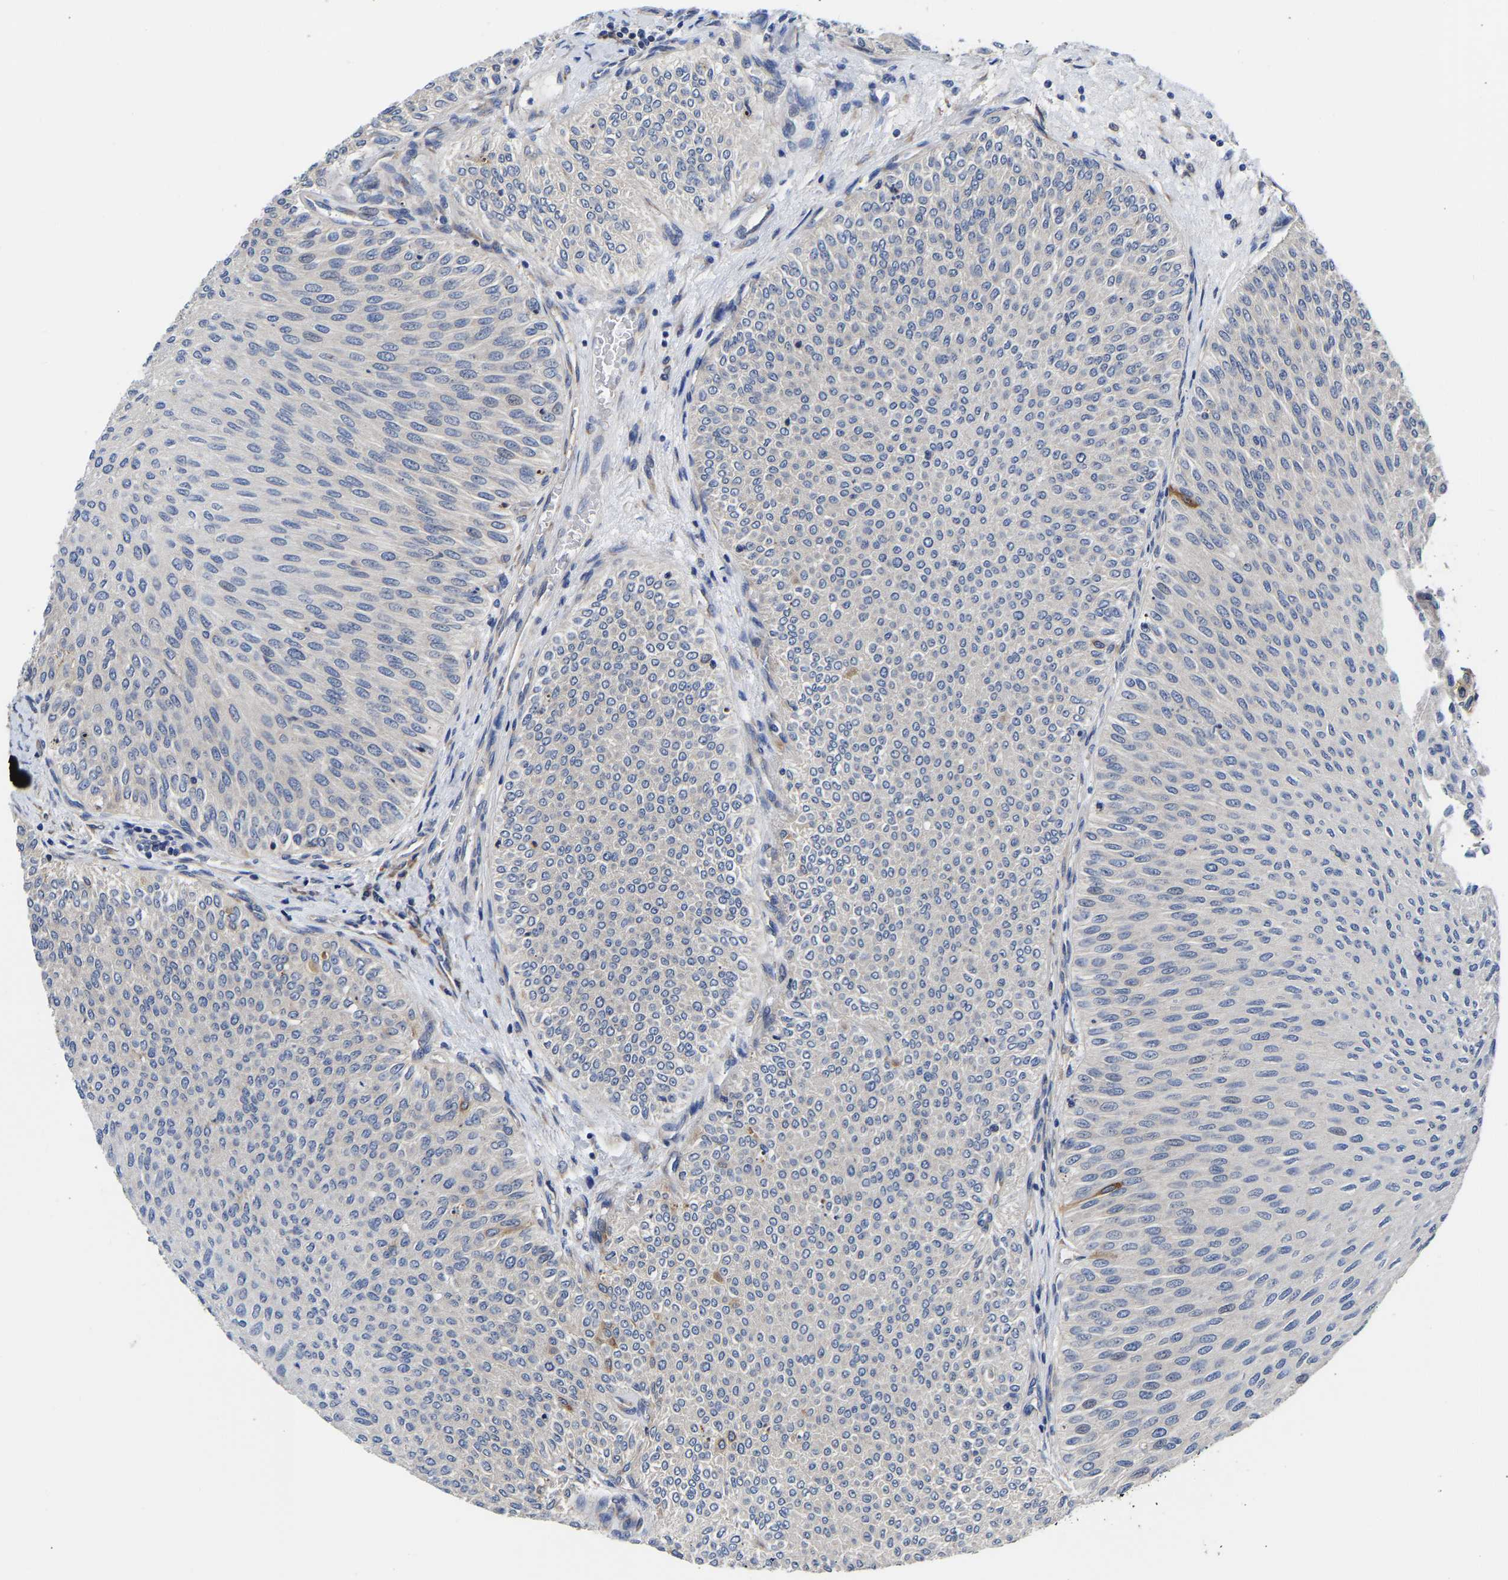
{"staining": {"intensity": "negative", "quantity": "none", "location": "none"}, "tissue": "urothelial cancer", "cell_type": "Tumor cells", "image_type": "cancer", "snomed": [{"axis": "morphology", "description": "Urothelial carcinoma, Low grade"}, {"axis": "topography", "description": "Urinary bladder"}], "caption": "Immunohistochemical staining of low-grade urothelial carcinoma reveals no significant staining in tumor cells. (Stains: DAB (3,3'-diaminobenzidine) IHC with hematoxylin counter stain, Microscopy: brightfield microscopy at high magnification).", "gene": "CCDC6", "patient": {"sex": "male", "age": 78}}